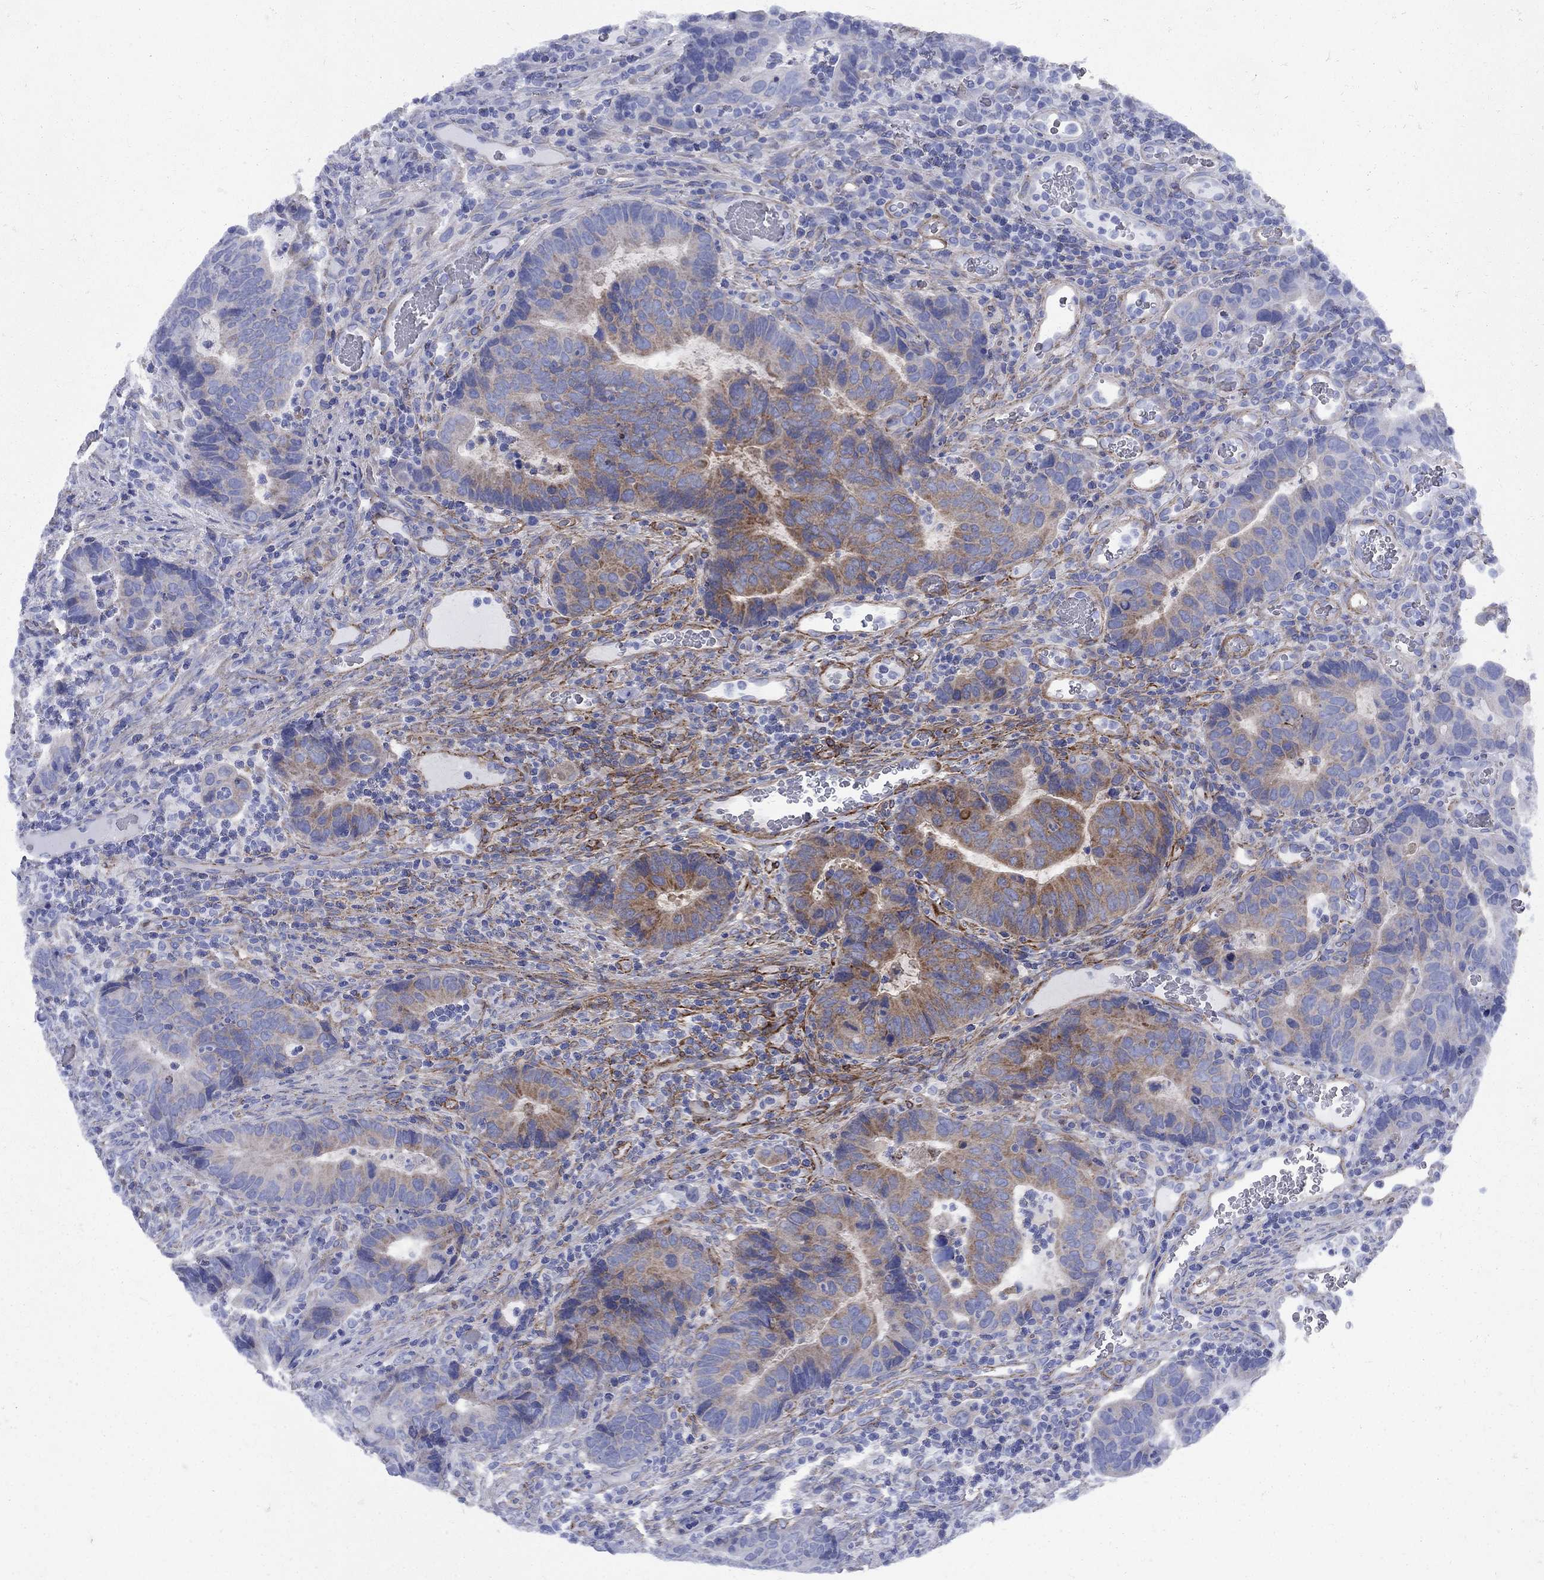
{"staining": {"intensity": "moderate", "quantity": "<25%", "location": "cytoplasmic/membranous"}, "tissue": "colorectal cancer", "cell_type": "Tumor cells", "image_type": "cancer", "snomed": [{"axis": "morphology", "description": "Adenocarcinoma, NOS"}, {"axis": "topography", "description": "Colon"}], "caption": "About <25% of tumor cells in human colorectal cancer reveal moderate cytoplasmic/membranous protein expression as visualized by brown immunohistochemical staining.", "gene": "SEPTIN8", "patient": {"sex": "female", "age": 56}}